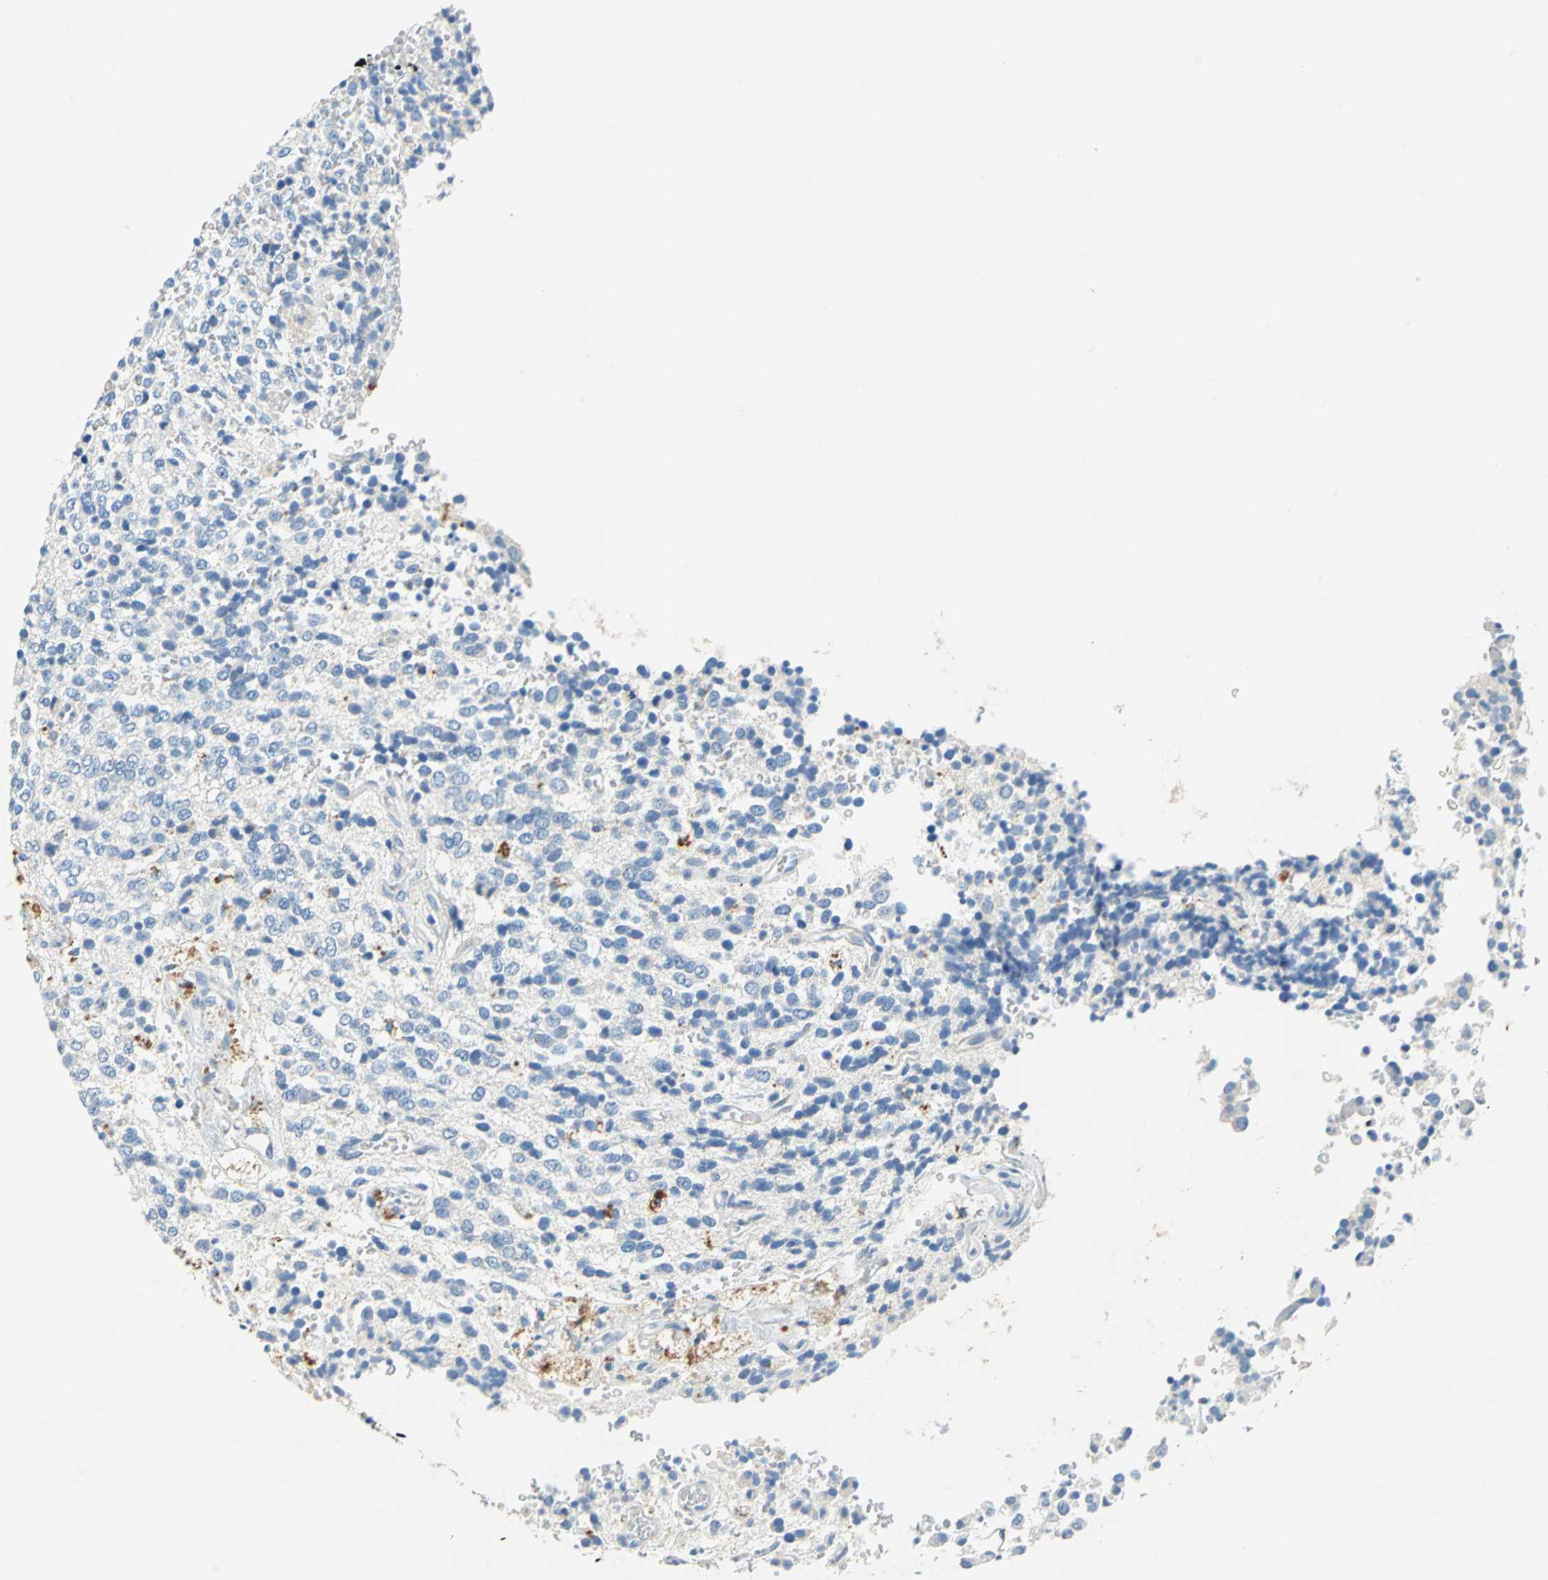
{"staining": {"intensity": "negative", "quantity": "none", "location": "none"}, "tissue": "glioma", "cell_type": "Tumor cells", "image_type": "cancer", "snomed": [{"axis": "morphology", "description": "Glioma, malignant, High grade"}, {"axis": "topography", "description": "pancreas cauda"}], "caption": "Protein analysis of malignant glioma (high-grade) exhibits no significant staining in tumor cells.", "gene": "TEX264", "patient": {"sex": "male", "age": 60}}